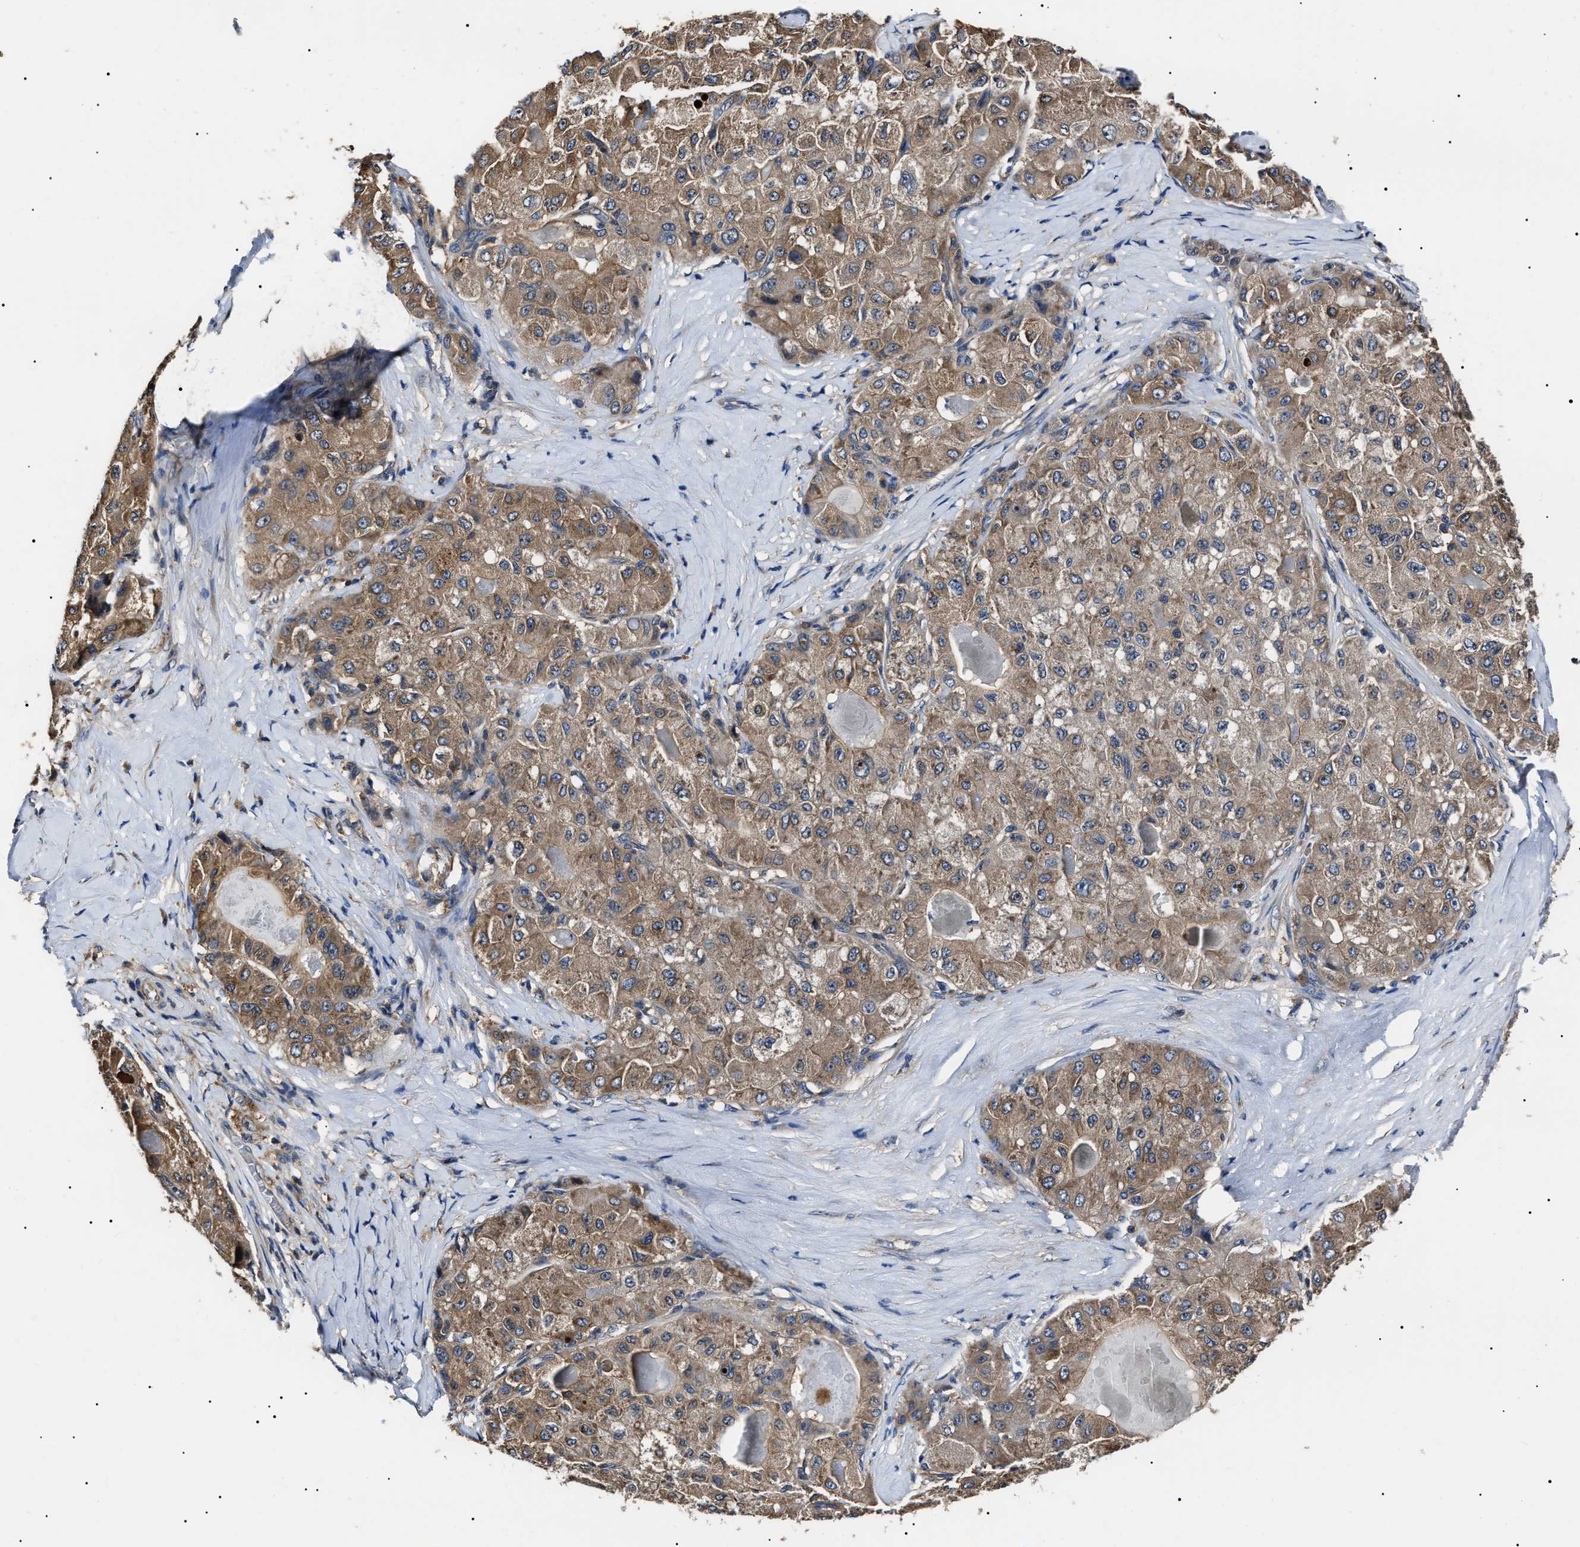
{"staining": {"intensity": "moderate", "quantity": ">75%", "location": "cytoplasmic/membranous"}, "tissue": "liver cancer", "cell_type": "Tumor cells", "image_type": "cancer", "snomed": [{"axis": "morphology", "description": "Carcinoma, Hepatocellular, NOS"}, {"axis": "topography", "description": "Liver"}], "caption": "IHC (DAB (3,3'-diaminobenzidine)) staining of hepatocellular carcinoma (liver) shows moderate cytoplasmic/membranous protein staining in about >75% of tumor cells.", "gene": "CCT8", "patient": {"sex": "male", "age": 80}}